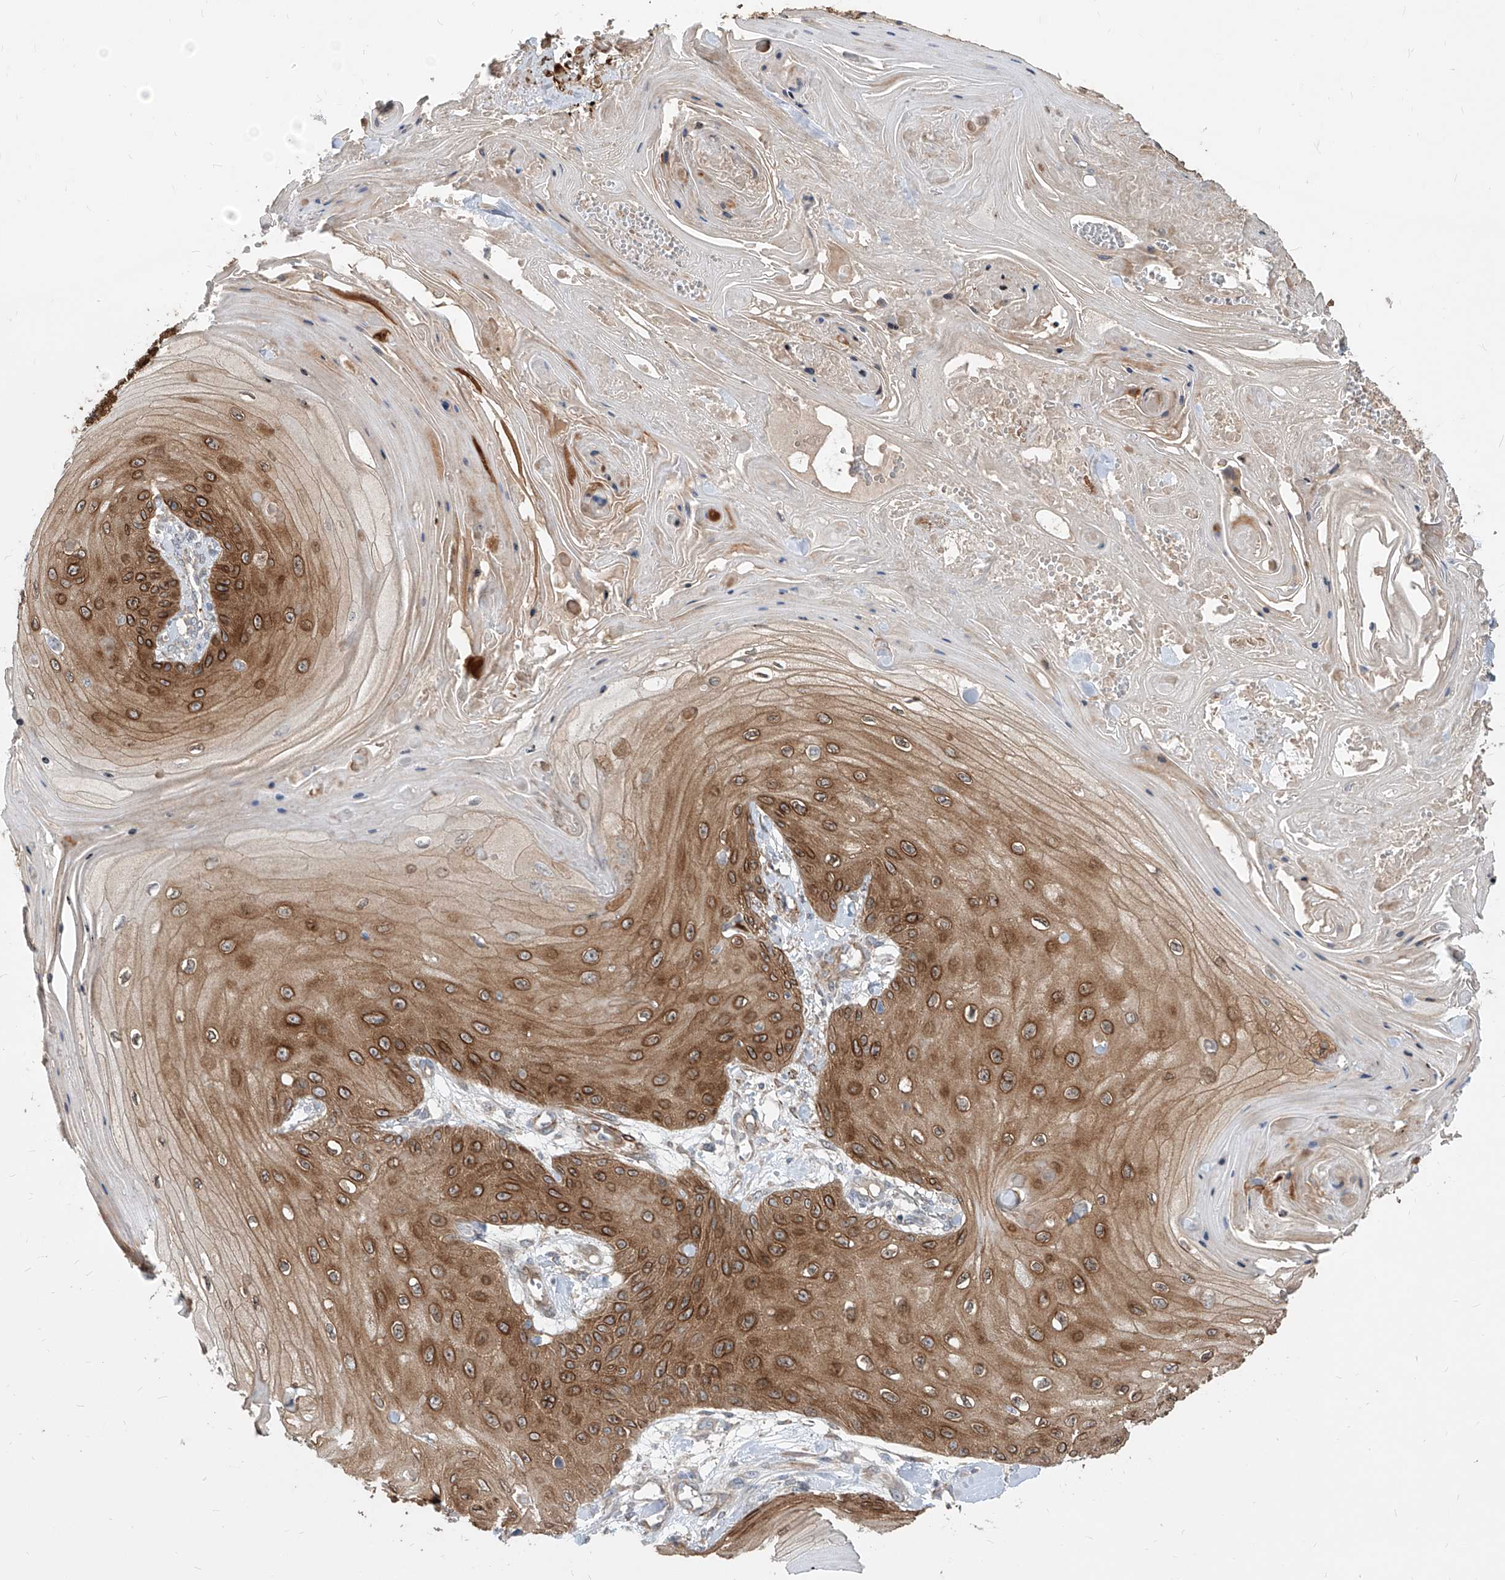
{"staining": {"intensity": "moderate", "quantity": ">75%", "location": "cytoplasmic/membranous"}, "tissue": "skin cancer", "cell_type": "Tumor cells", "image_type": "cancer", "snomed": [{"axis": "morphology", "description": "Squamous cell carcinoma, NOS"}, {"axis": "topography", "description": "Skin"}], "caption": "Squamous cell carcinoma (skin) tissue exhibits moderate cytoplasmic/membranous expression in approximately >75% of tumor cells, visualized by immunohistochemistry.", "gene": "FAM83B", "patient": {"sex": "male", "age": 74}}